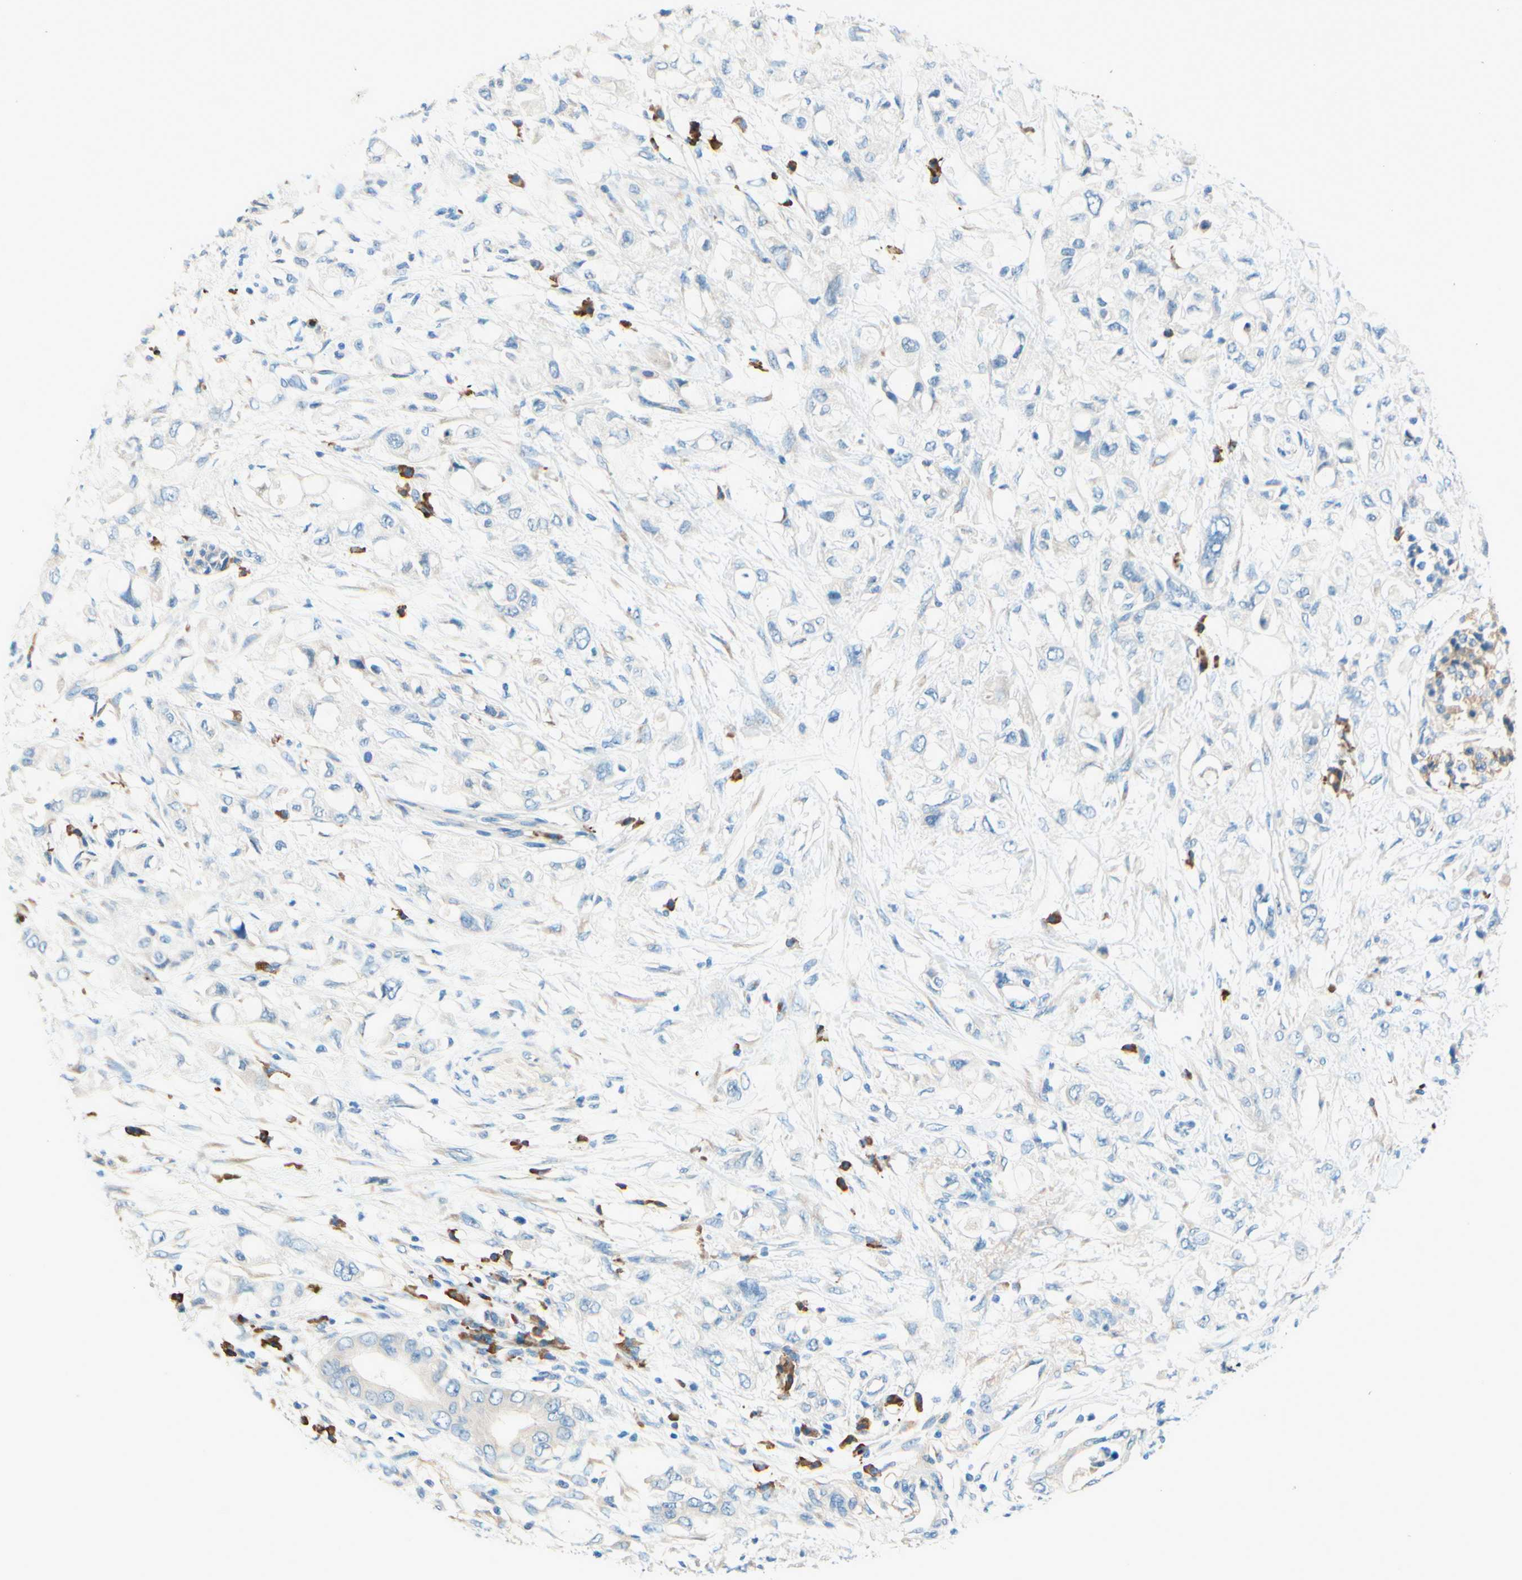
{"staining": {"intensity": "negative", "quantity": "none", "location": "none"}, "tissue": "pancreatic cancer", "cell_type": "Tumor cells", "image_type": "cancer", "snomed": [{"axis": "morphology", "description": "Adenocarcinoma, NOS"}, {"axis": "topography", "description": "Pancreas"}], "caption": "This is an IHC image of pancreatic cancer (adenocarcinoma). There is no positivity in tumor cells.", "gene": "PASD1", "patient": {"sex": "female", "age": 56}}